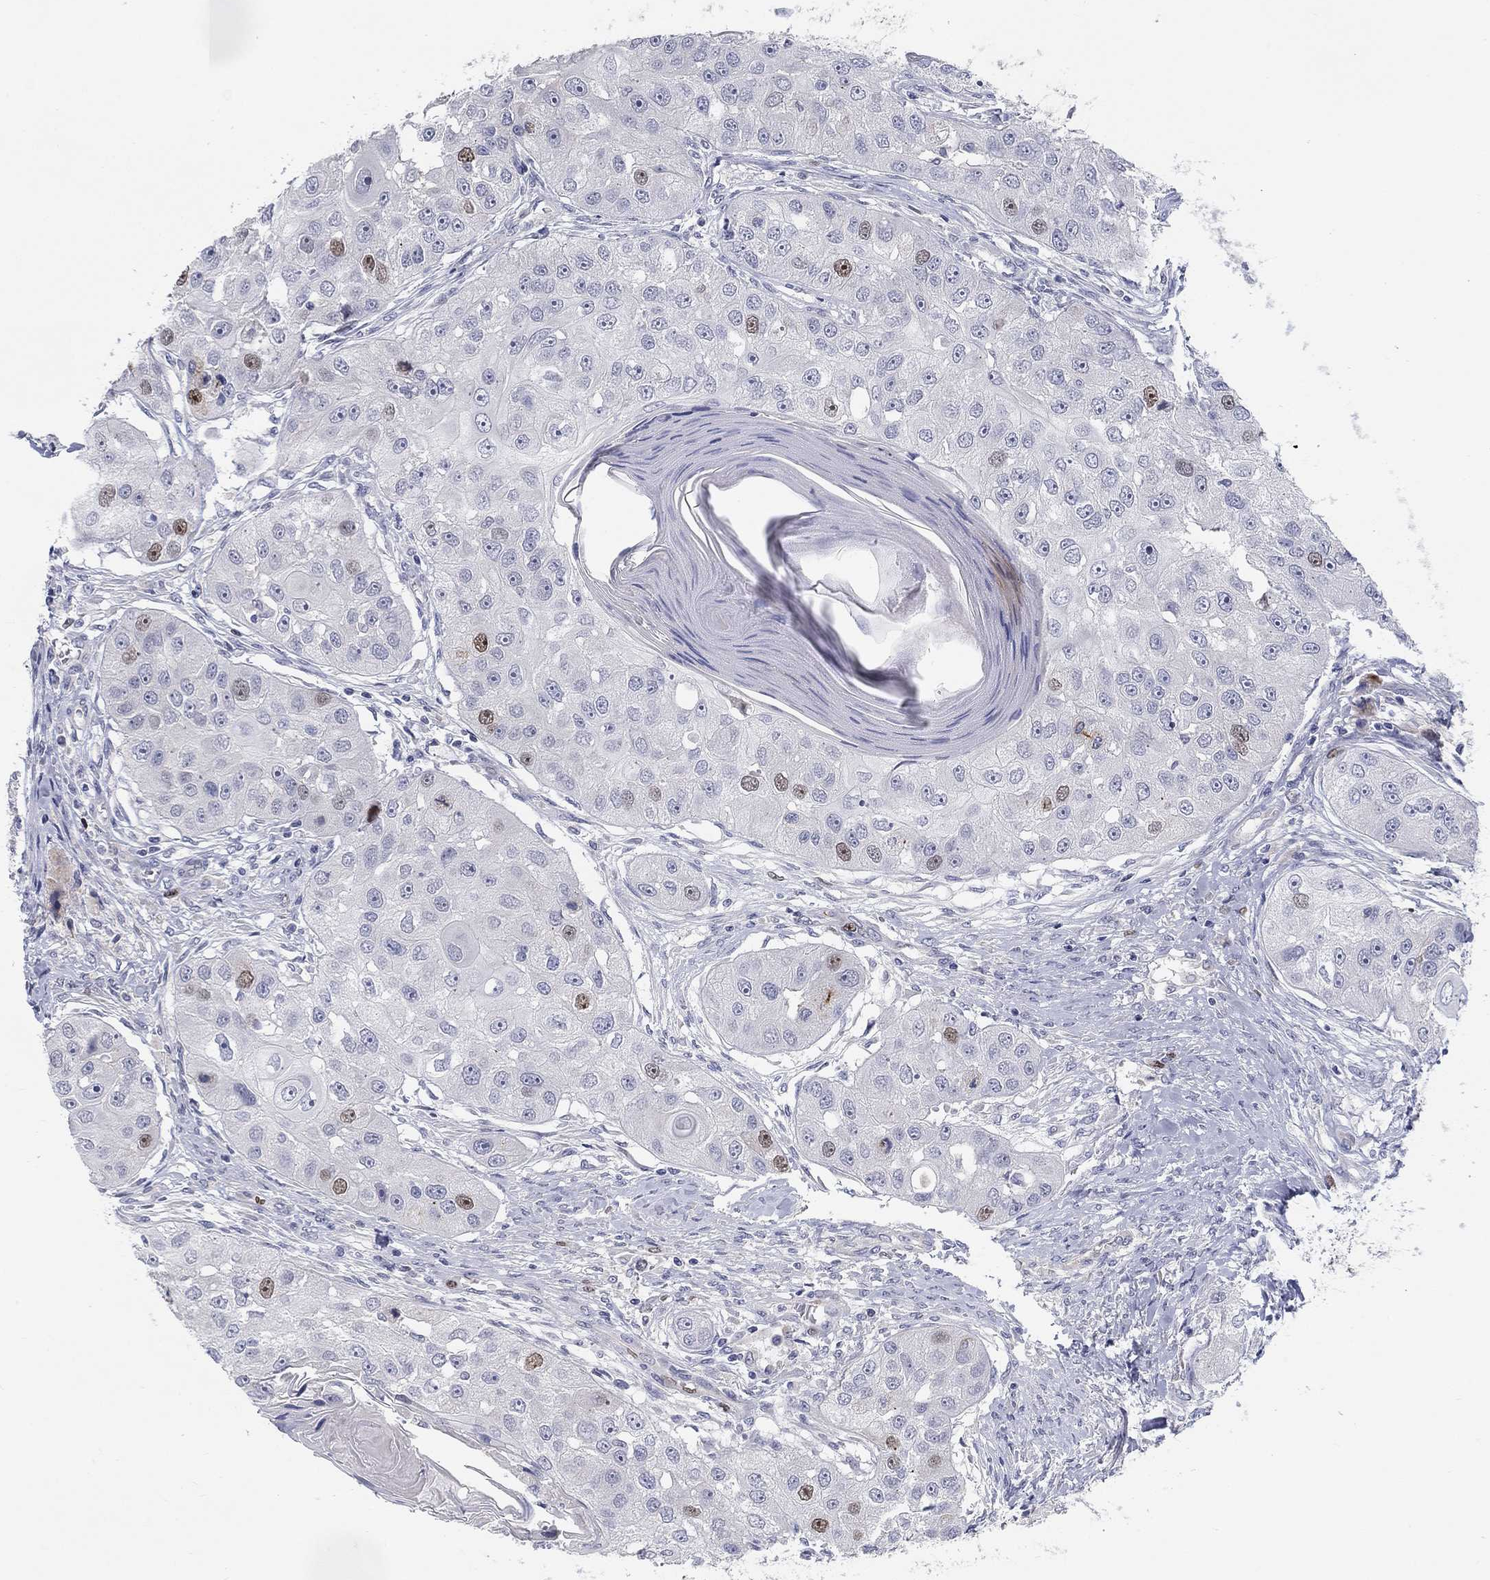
{"staining": {"intensity": "moderate", "quantity": "<25%", "location": "nuclear"}, "tissue": "head and neck cancer", "cell_type": "Tumor cells", "image_type": "cancer", "snomed": [{"axis": "morphology", "description": "Normal tissue, NOS"}, {"axis": "morphology", "description": "Squamous cell carcinoma, NOS"}, {"axis": "topography", "description": "Skeletal muscle"}, {"axis": "topography", "description": "Head-Neck"}], "caption": "The photomicrograph reveals staining of squamous cell carcinoma (head and neck), revealing moderate nuclear protein positivity (brown color) within tumor cells.", "gene": "PRC1", "patient": {"sex": "male", "age": 51}}